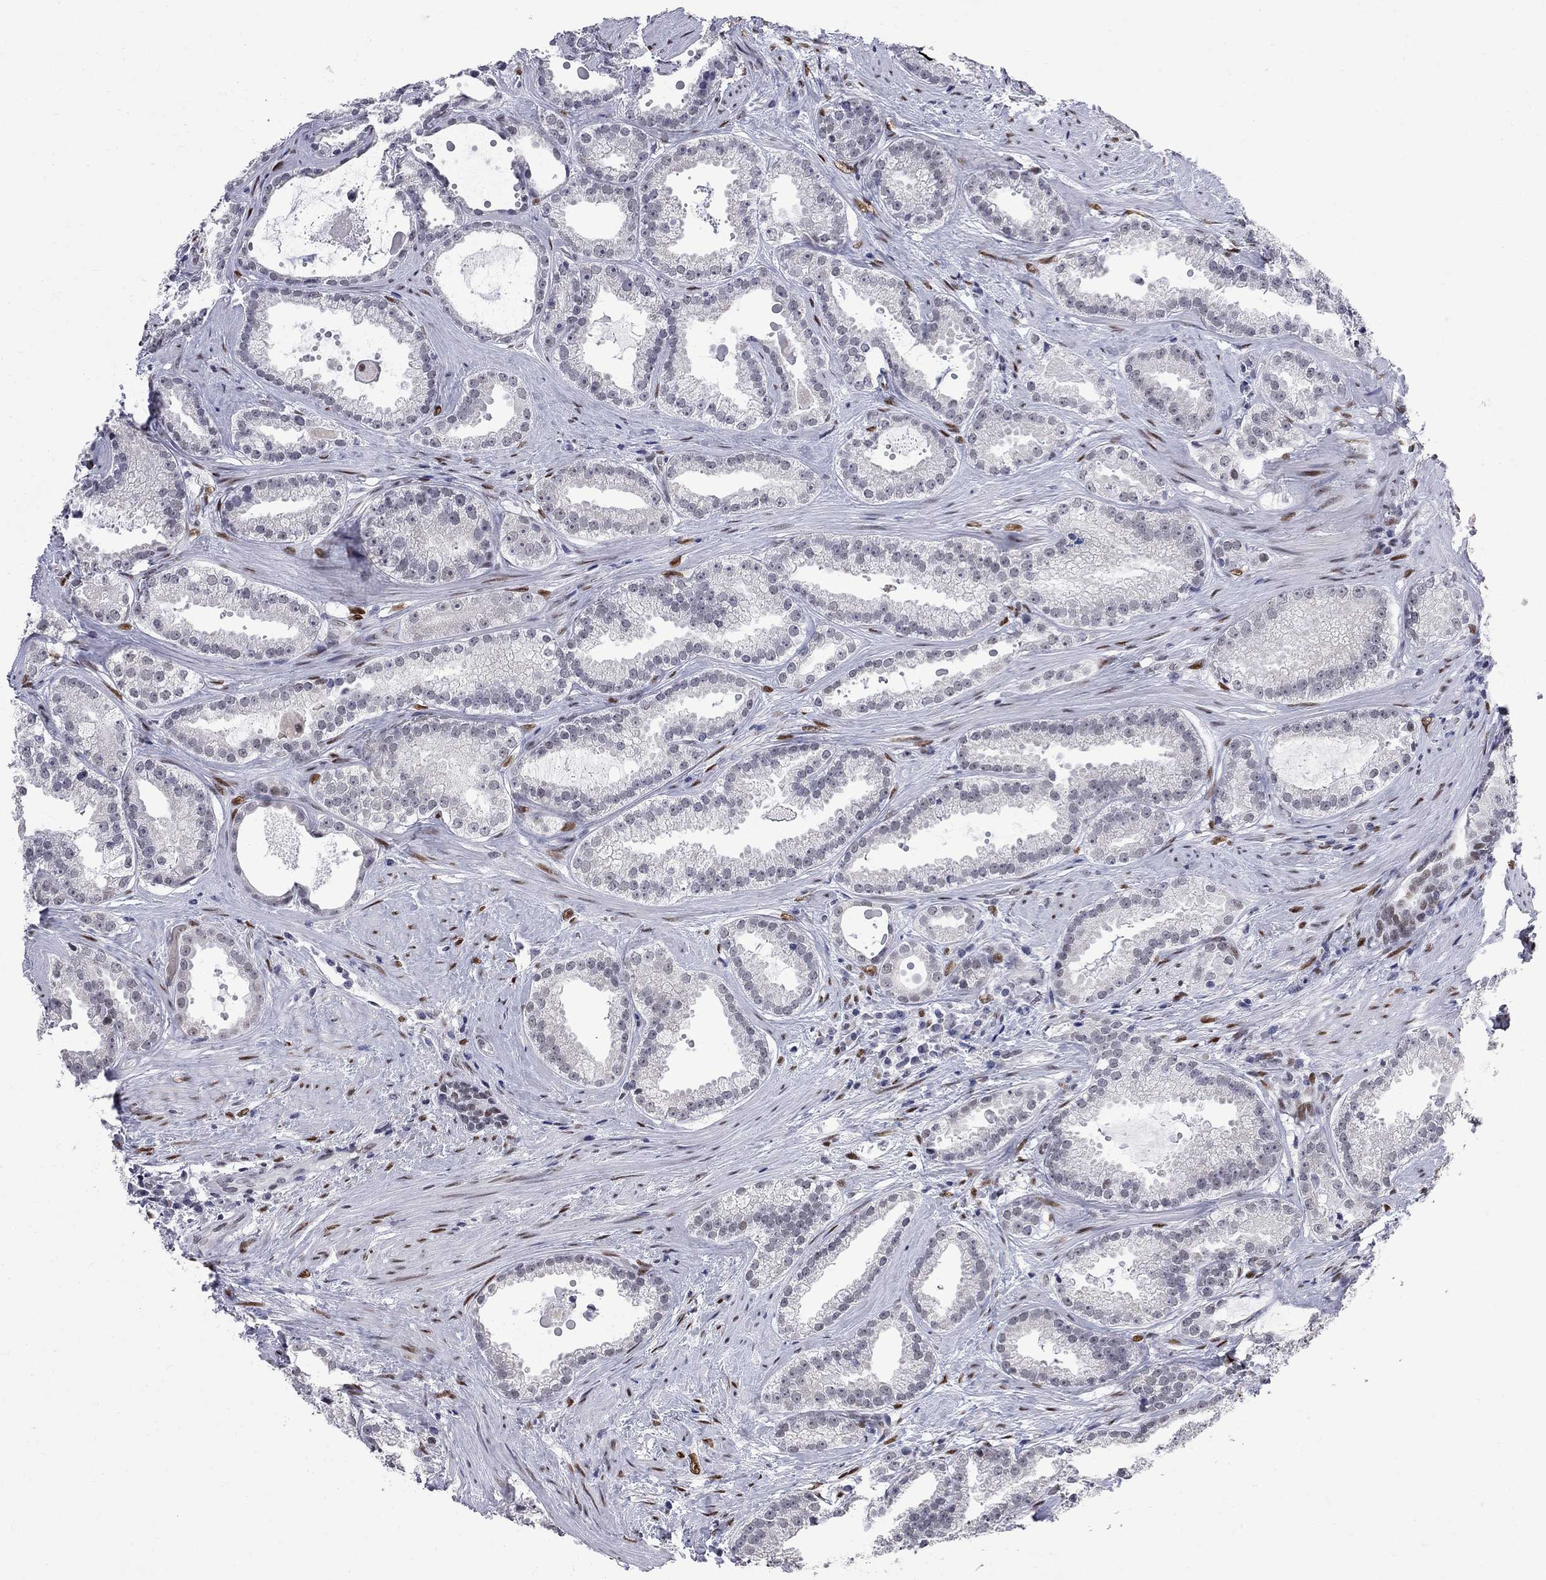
{"staining": {"intensity": "negative", "quantity": "none", "location": "none"}, "tissue": "prostate cancer", "cell_type": "Tumor cells", "image_type": "cancer", "snomed": [{"axis": "morphology", "description": "Adenocarcinoma, NOS"}, {"axis": "morphology", "description": "Adenocarcinoma, High grade"}, {"axis": "topography", "description": "Prostate"}], "caption": "IHC photomicrograph of prostate cancer (adenocarcinoma) stained for a protein (brown), which shows no expression in tumor cells. (DAB (3,3'-diaminobenzidine) immunohistochemistry visualized using brightfield microscopy, high magnification).", "gene": "ZBTB47", "patient": {"sex": "male", "age": 64}}